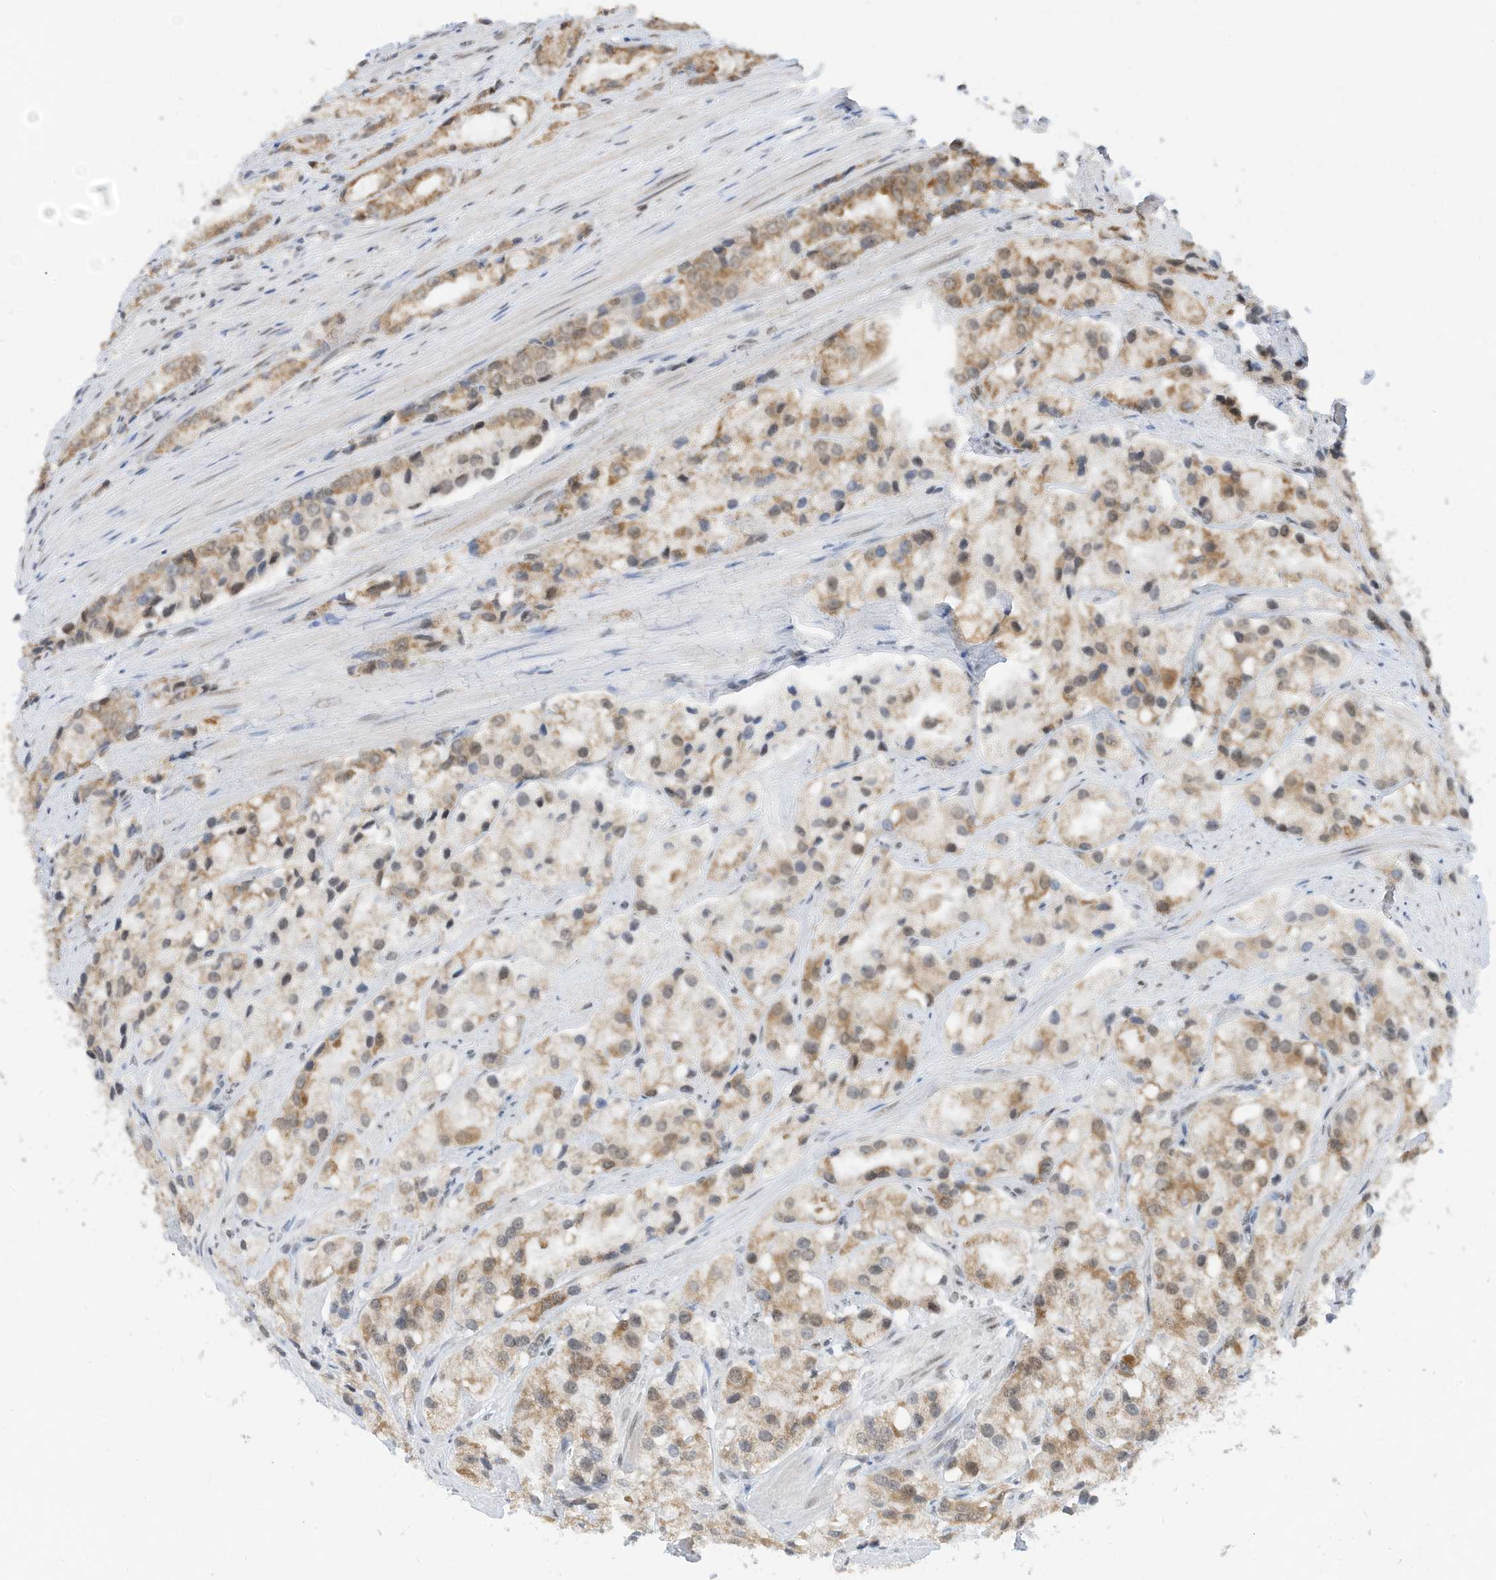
{"staining": {"intensity": "moderate", "quantity": "<25%", "location": "cytoplasmic/membranous"}, "tissue": "prostate cancer", "cell_type": "Tumor cells", "image_type": "cancer", "snomed": [{"axis": "morphology", "description": "Adenocarcinoma, High grade"}, {"axis": "topography", "description": "Prostate"}], "caption": "Human prostate cancer (high-grade adenocarcinoma) stained for a protein (brown) exhibits moderate cytoplasmic/membranous positive positivity in approximately <25% of tumor cells.", "gene": "AURKAIP1", "patient": {"sex": "male", "age": 66}}